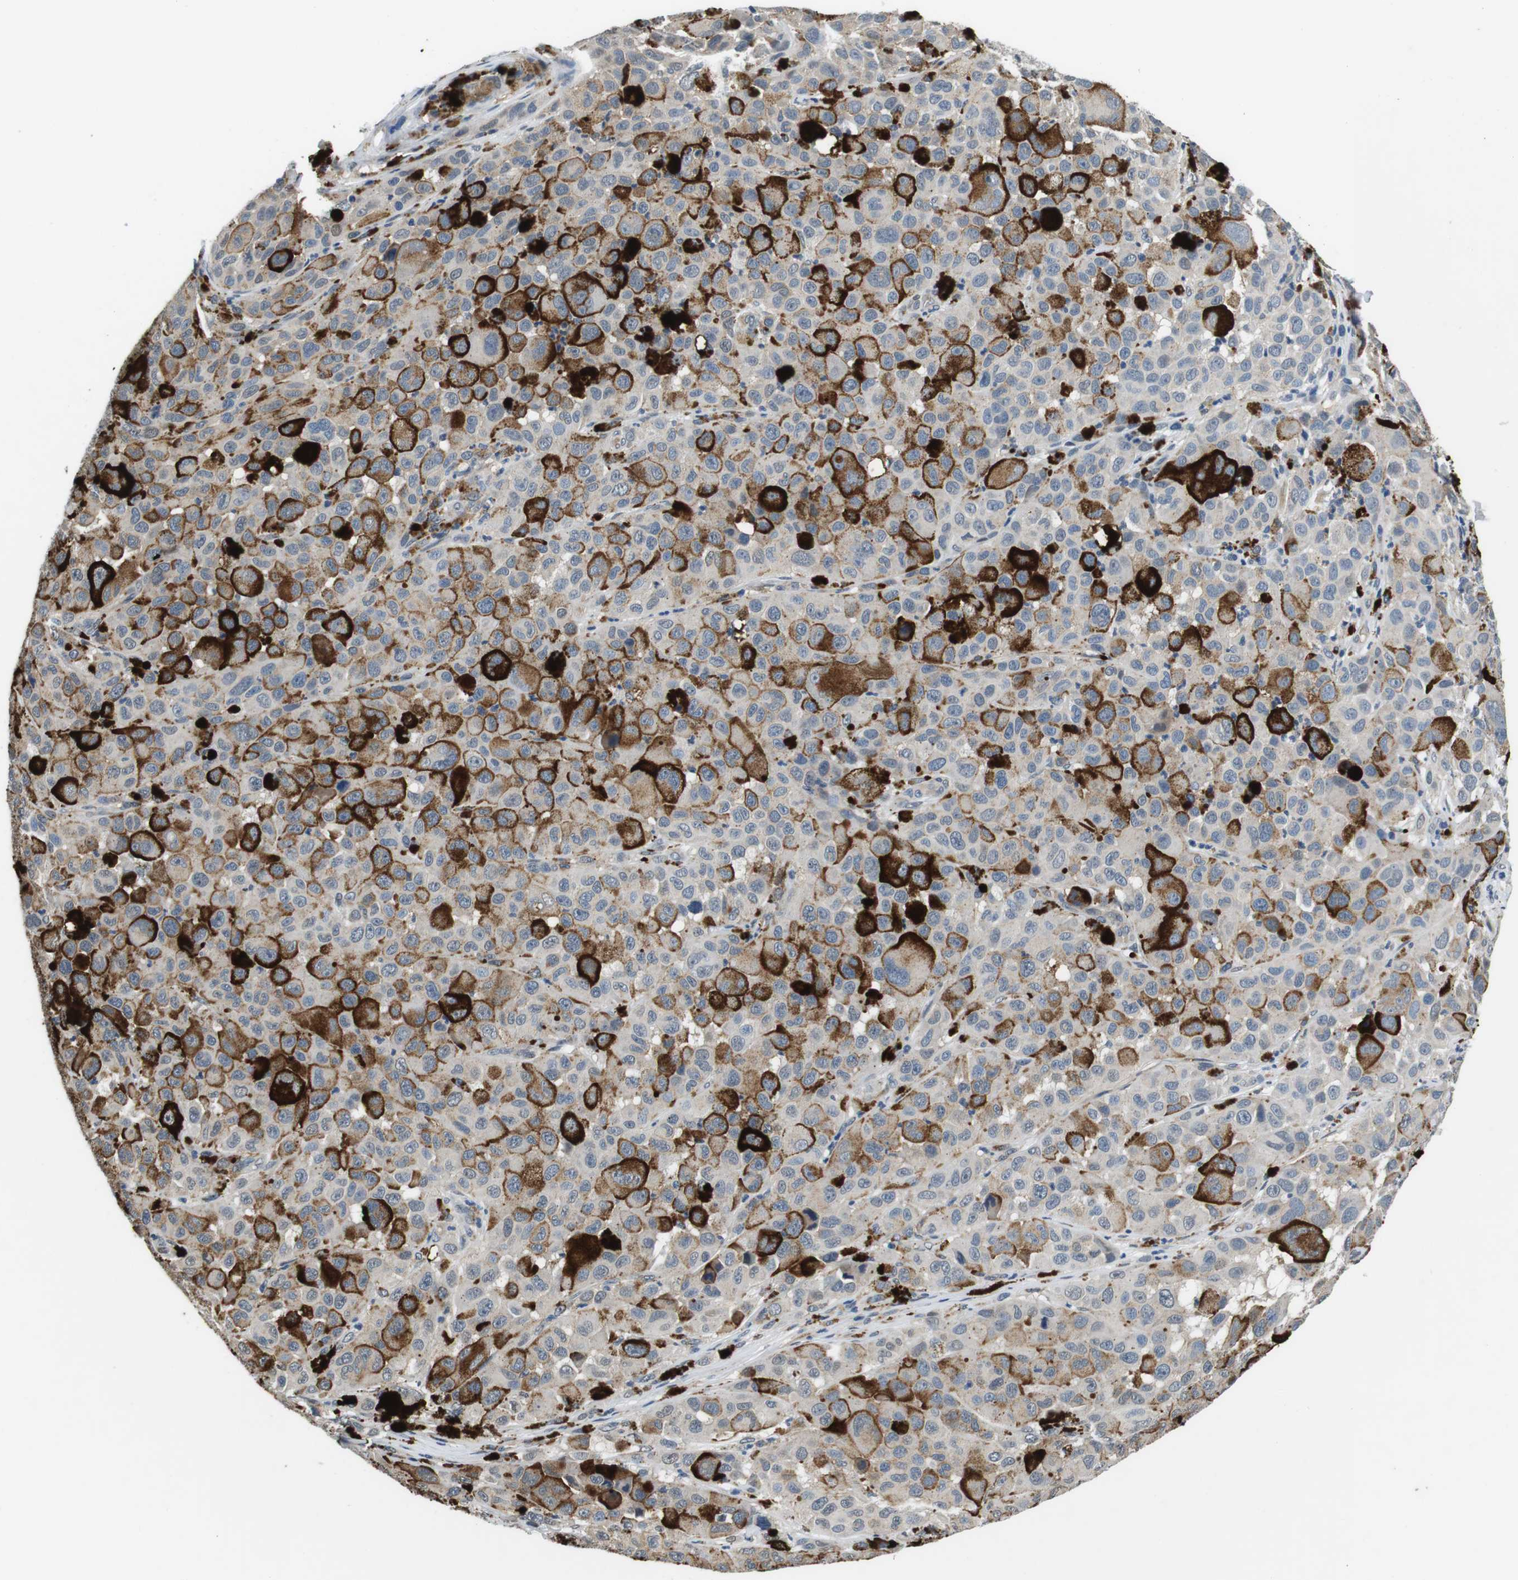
{"staining": {"intensity": "negative", "quantity": "none", "location": "none"}, "tissue": "melanoma", "cell_type": "Tumor cells", "image_type": "cancer", "snomed": [{"axis": "morphology", "description": "Malignant melanoma, NOS"}, {"axis": "topography", "description": "Skin"}], "caption": "This is a micrograph of immunohistochemistry staining of malignant melanoma, which shows no staining in tumor cells.", "gene": "CD163L1", "patient": {"sex": "male", "age": 96}}